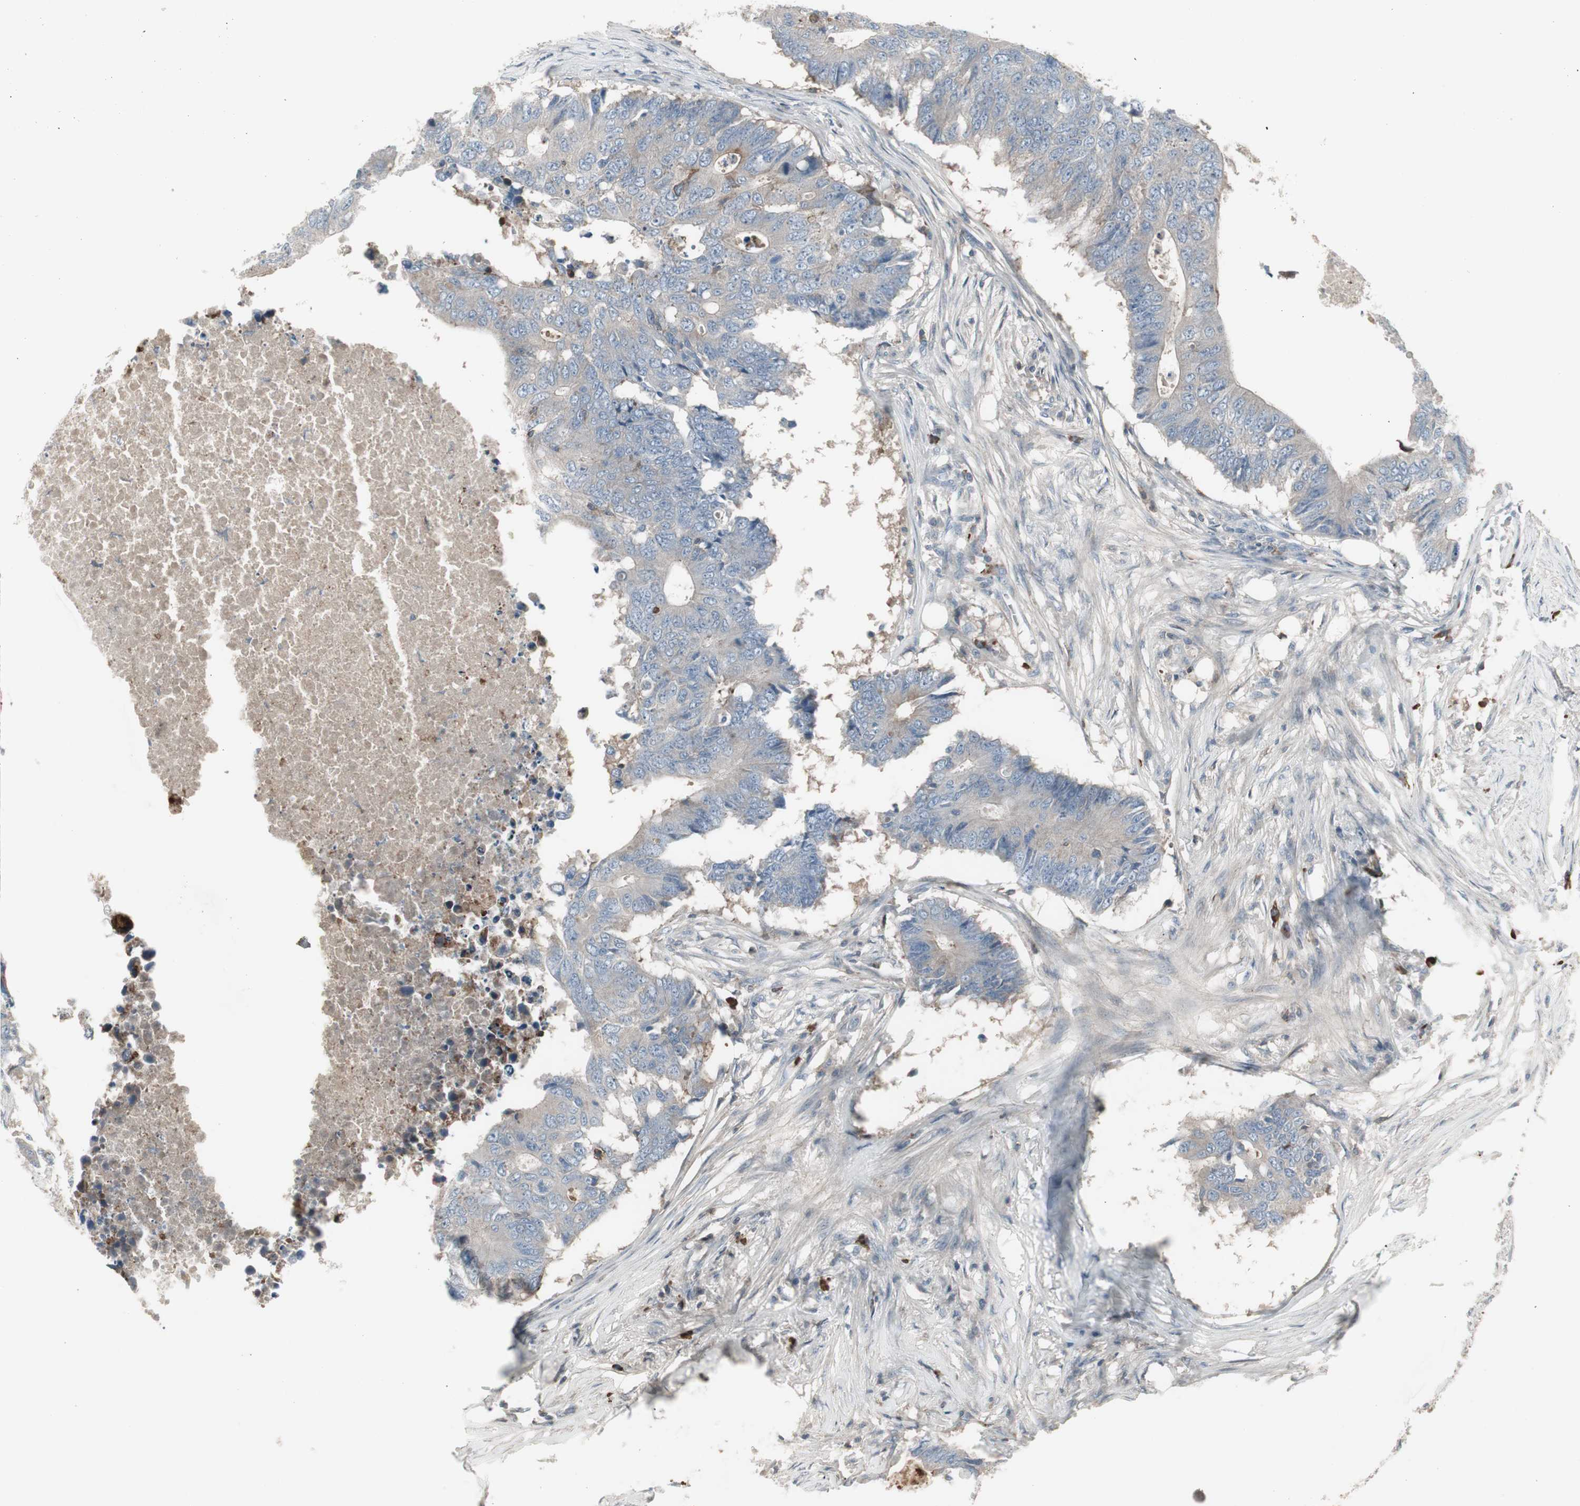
{"staining": {"intensity": "weak", "quantity": "<25%", "location": "cytoplasmic/membranous"}, "tissue": "colorectal cancer", "cell_type": "Tumor cells", "image_type": "cancer", "snomed": [{"axis": "morphology", "description": "Adenocarcinoma, NOS"}, {"axis": "topography", "description": "Colon"}], "caption": "DAB (3,3'-diaminobenzidine) immunohistochemical staining of colorectal cancer demonstrates no significant staining in tumor cells.", "gene": "ZSCAN32", "patient": {"sex": "male", "age": 71}}